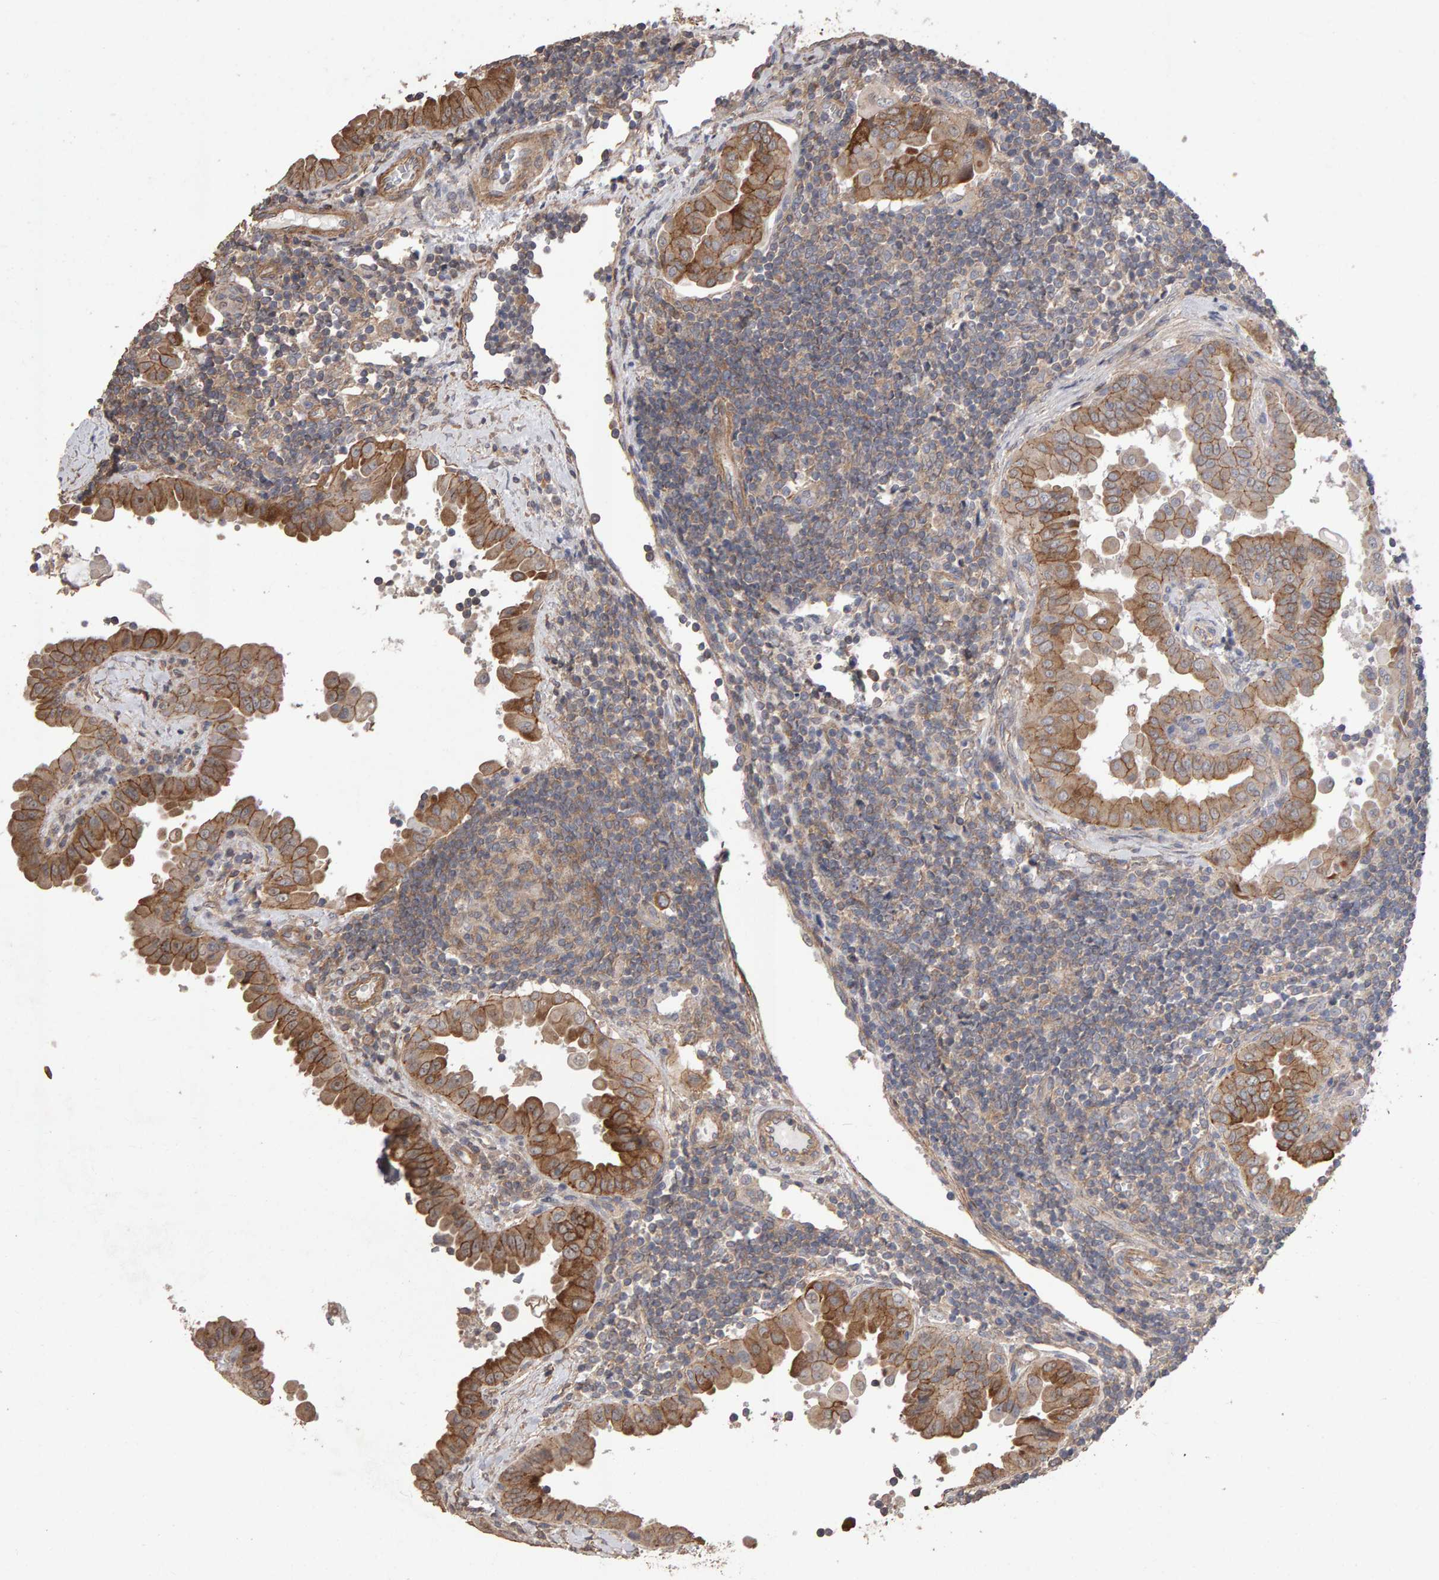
{"staining": {"intensity": "strong", "quantity": ">75%", "location": "cytoplasmic/membranous"}, "tissue": "thyroid cancer", "cell_type": "Tumor cells", "image_type": "cancer", "snomed": [{"axis": "morphology", "description": "Papillary adenocarcinoma, NOS"}, {"axis": "topography", "description": "Thyroid gland"}], "caption": "Human thyroid cancer stained with a protein marker demonstrates strong staining in tumor cells.", "gene": "SCRIB", "patient": {"sex": "male", "age": 33}}